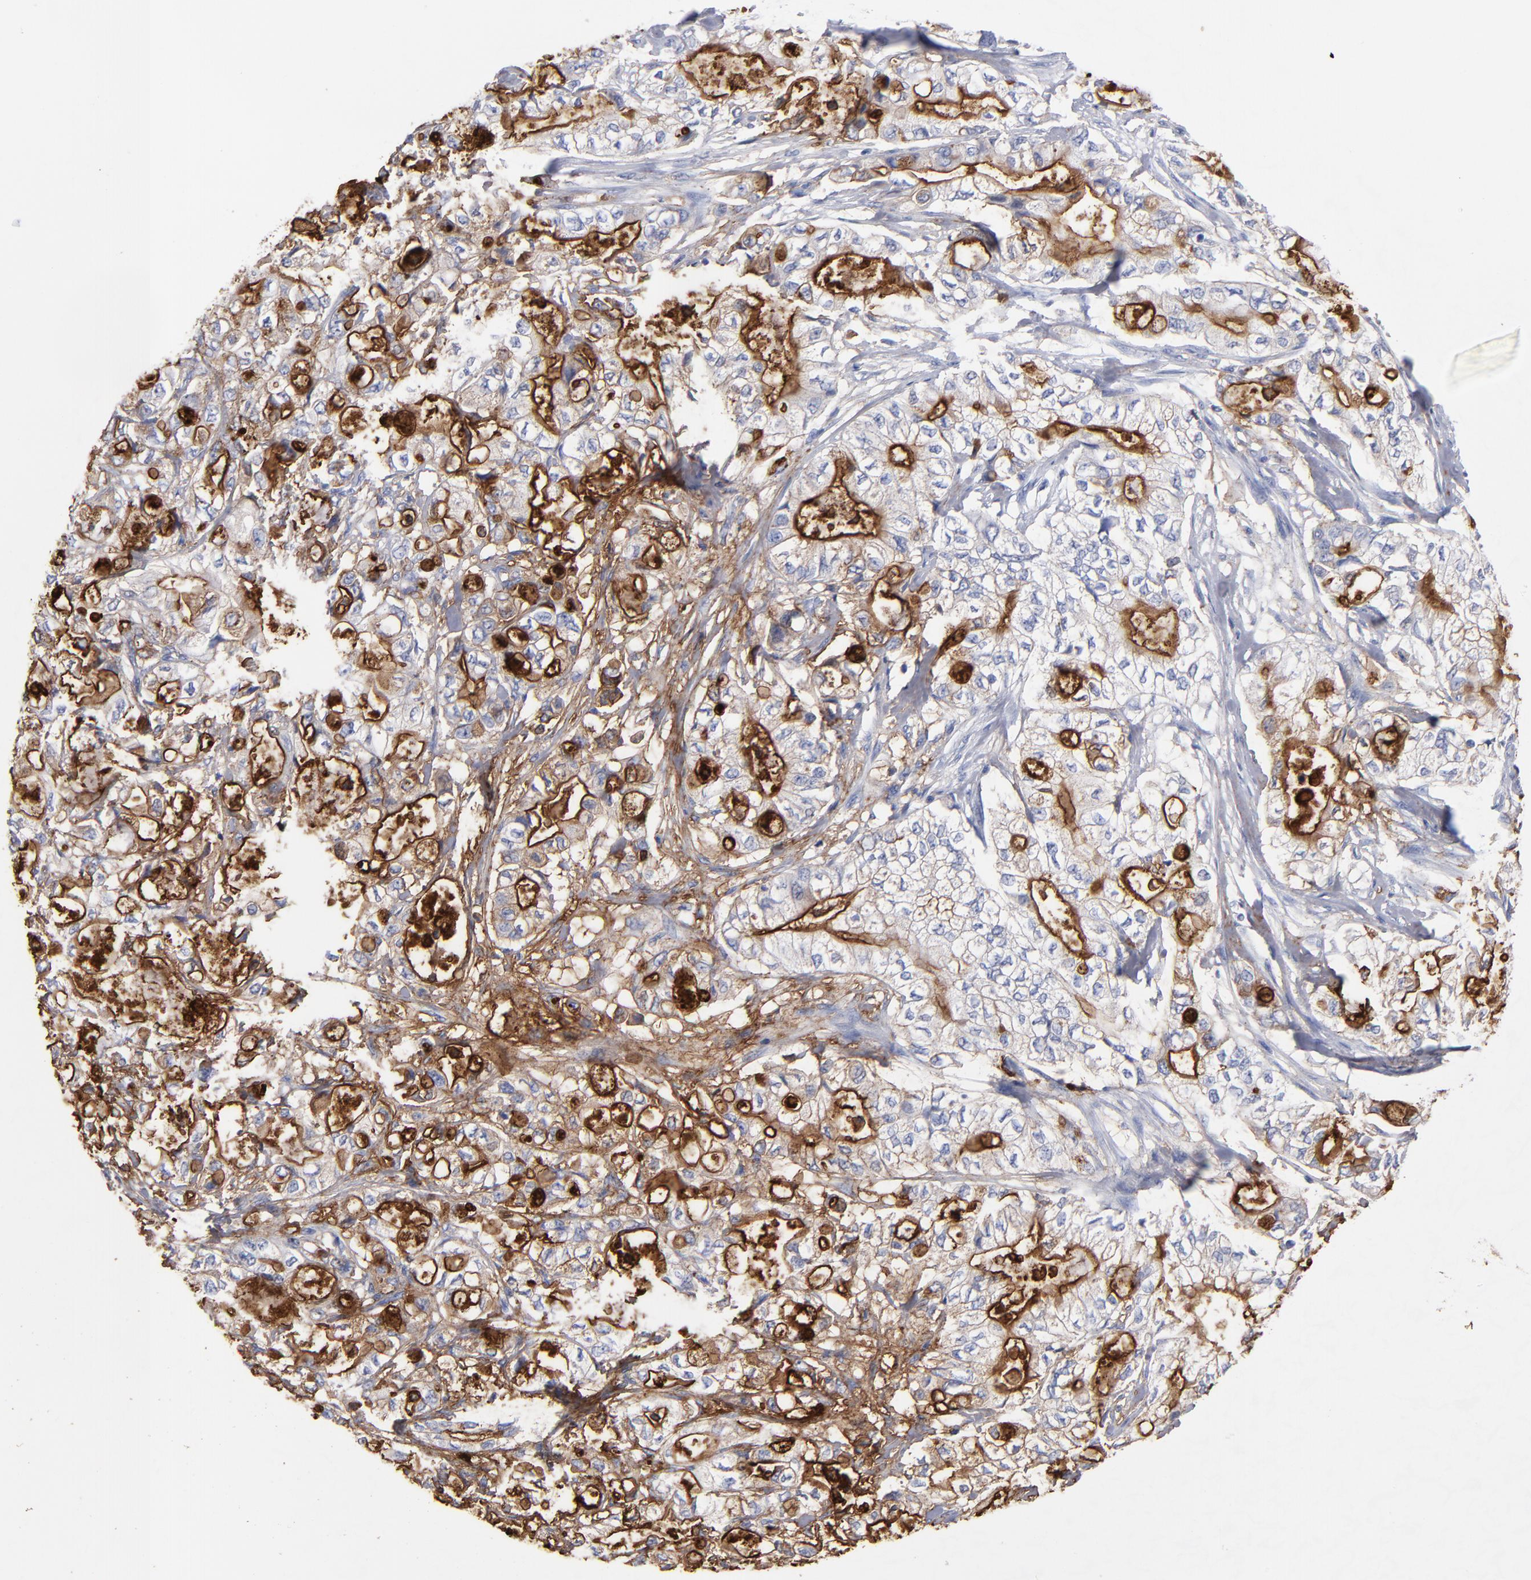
{"staining": {"intensity": "moderate", "quantity": "<25%", "location": "cytoplasmic/membranous"}, "tissue": "pancreatic cancer", "cell_type": "Tumor cells", "image_type": "cancer", "snomed": [{"axis": "morphology", "description": "Adenocarcinoma, NOS"}, {"axis": "topography", "description": "Pancreas"}], "caption": "Protein positivity by immunohistochemistry (IHC) reveals moderate cytoplasmic/membranous staining in about <25% of tumor cells in pancreatic cancer.", "gene": "TM4SF1", "patient": {"sex": "male", "age": 79}}